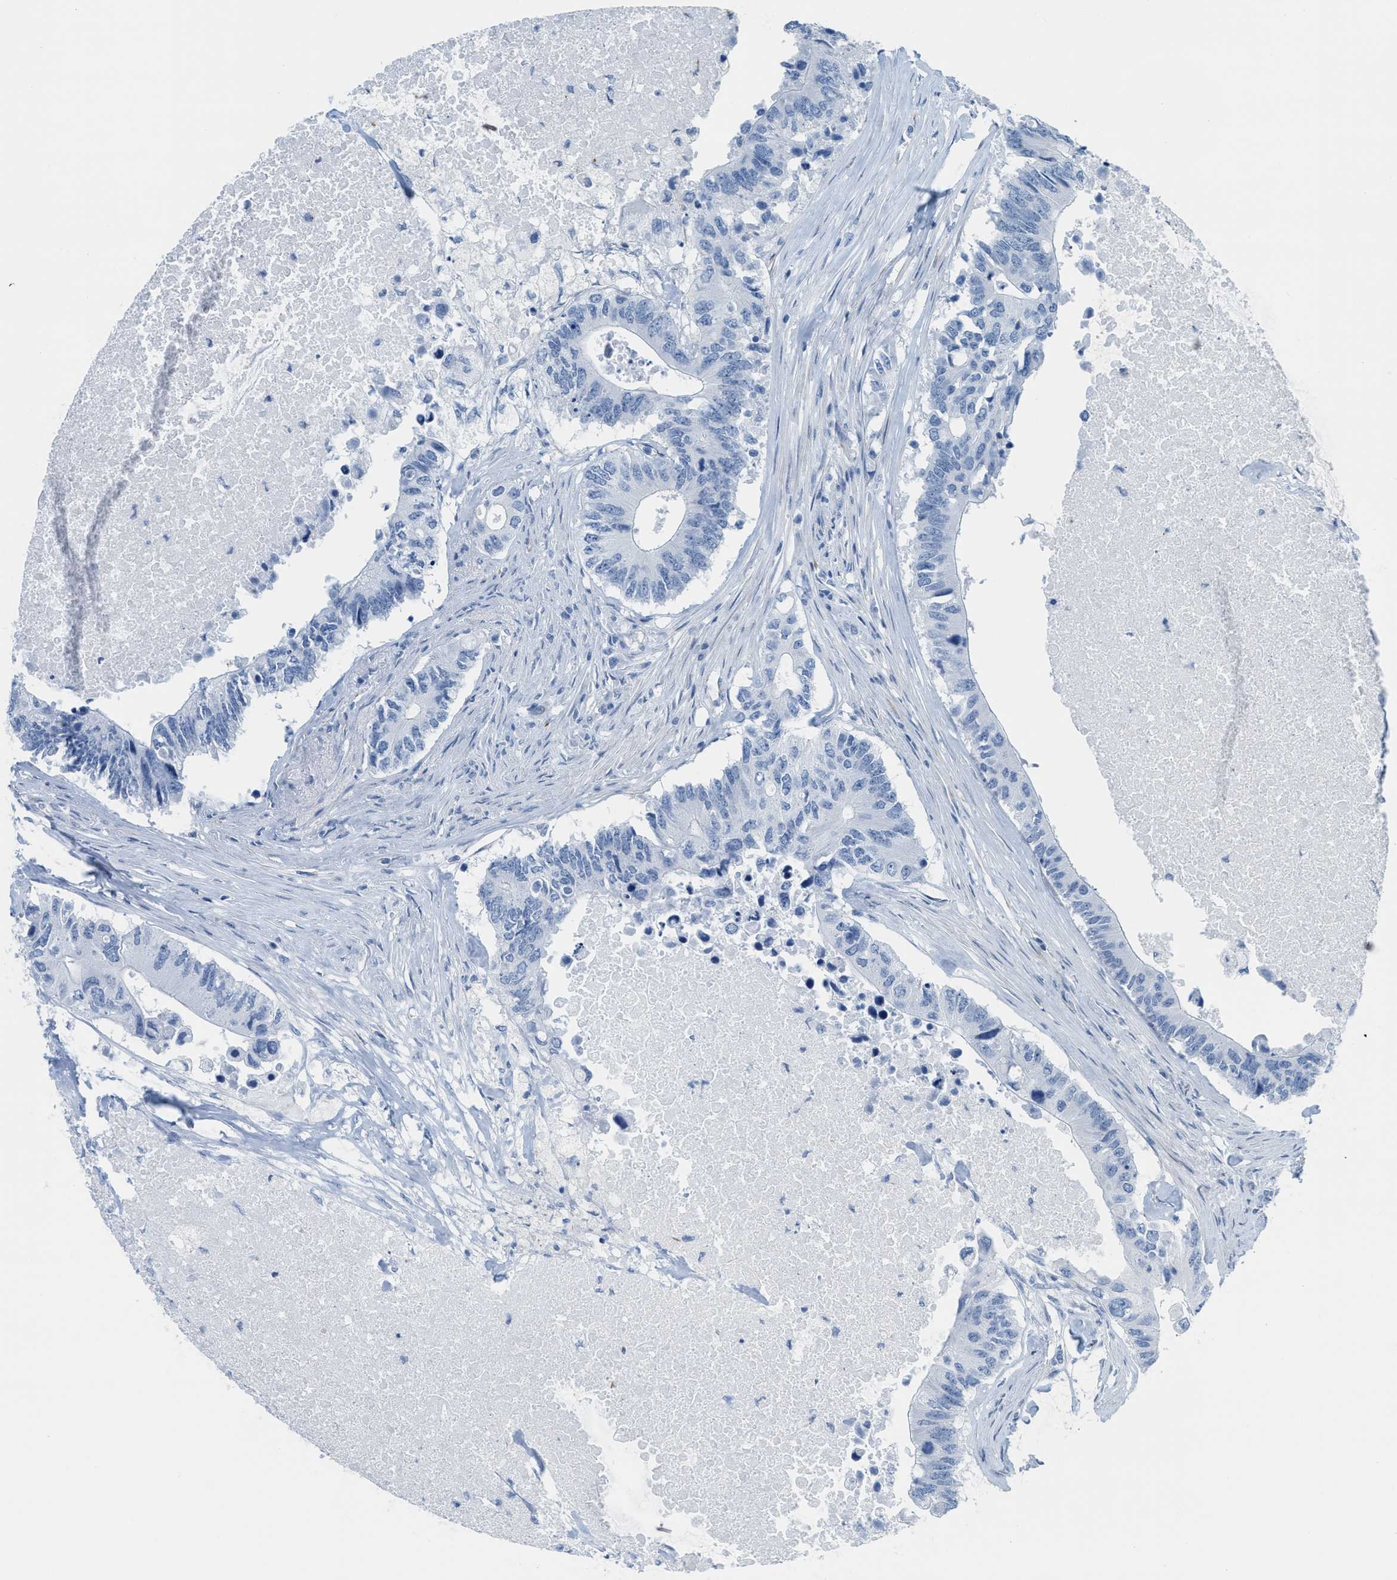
{"staining": {"intensity": "negative", "quantity": "none", "location": "none"}, "tissue": "colorectal cancer", "cell_type": "Tumor cells", "image_type": "cancer", "snomed": [{"axis": "morphology", "description": "Adenocarcinoma, NOS"}, {"axis": "topography", "description": "Colon"}], "caption": "Image shows no significant protein positivity in tumor cells of colorectal cancer.", "gene": "SLC12A1", "patient": {"sex": "male", "age": 71}}